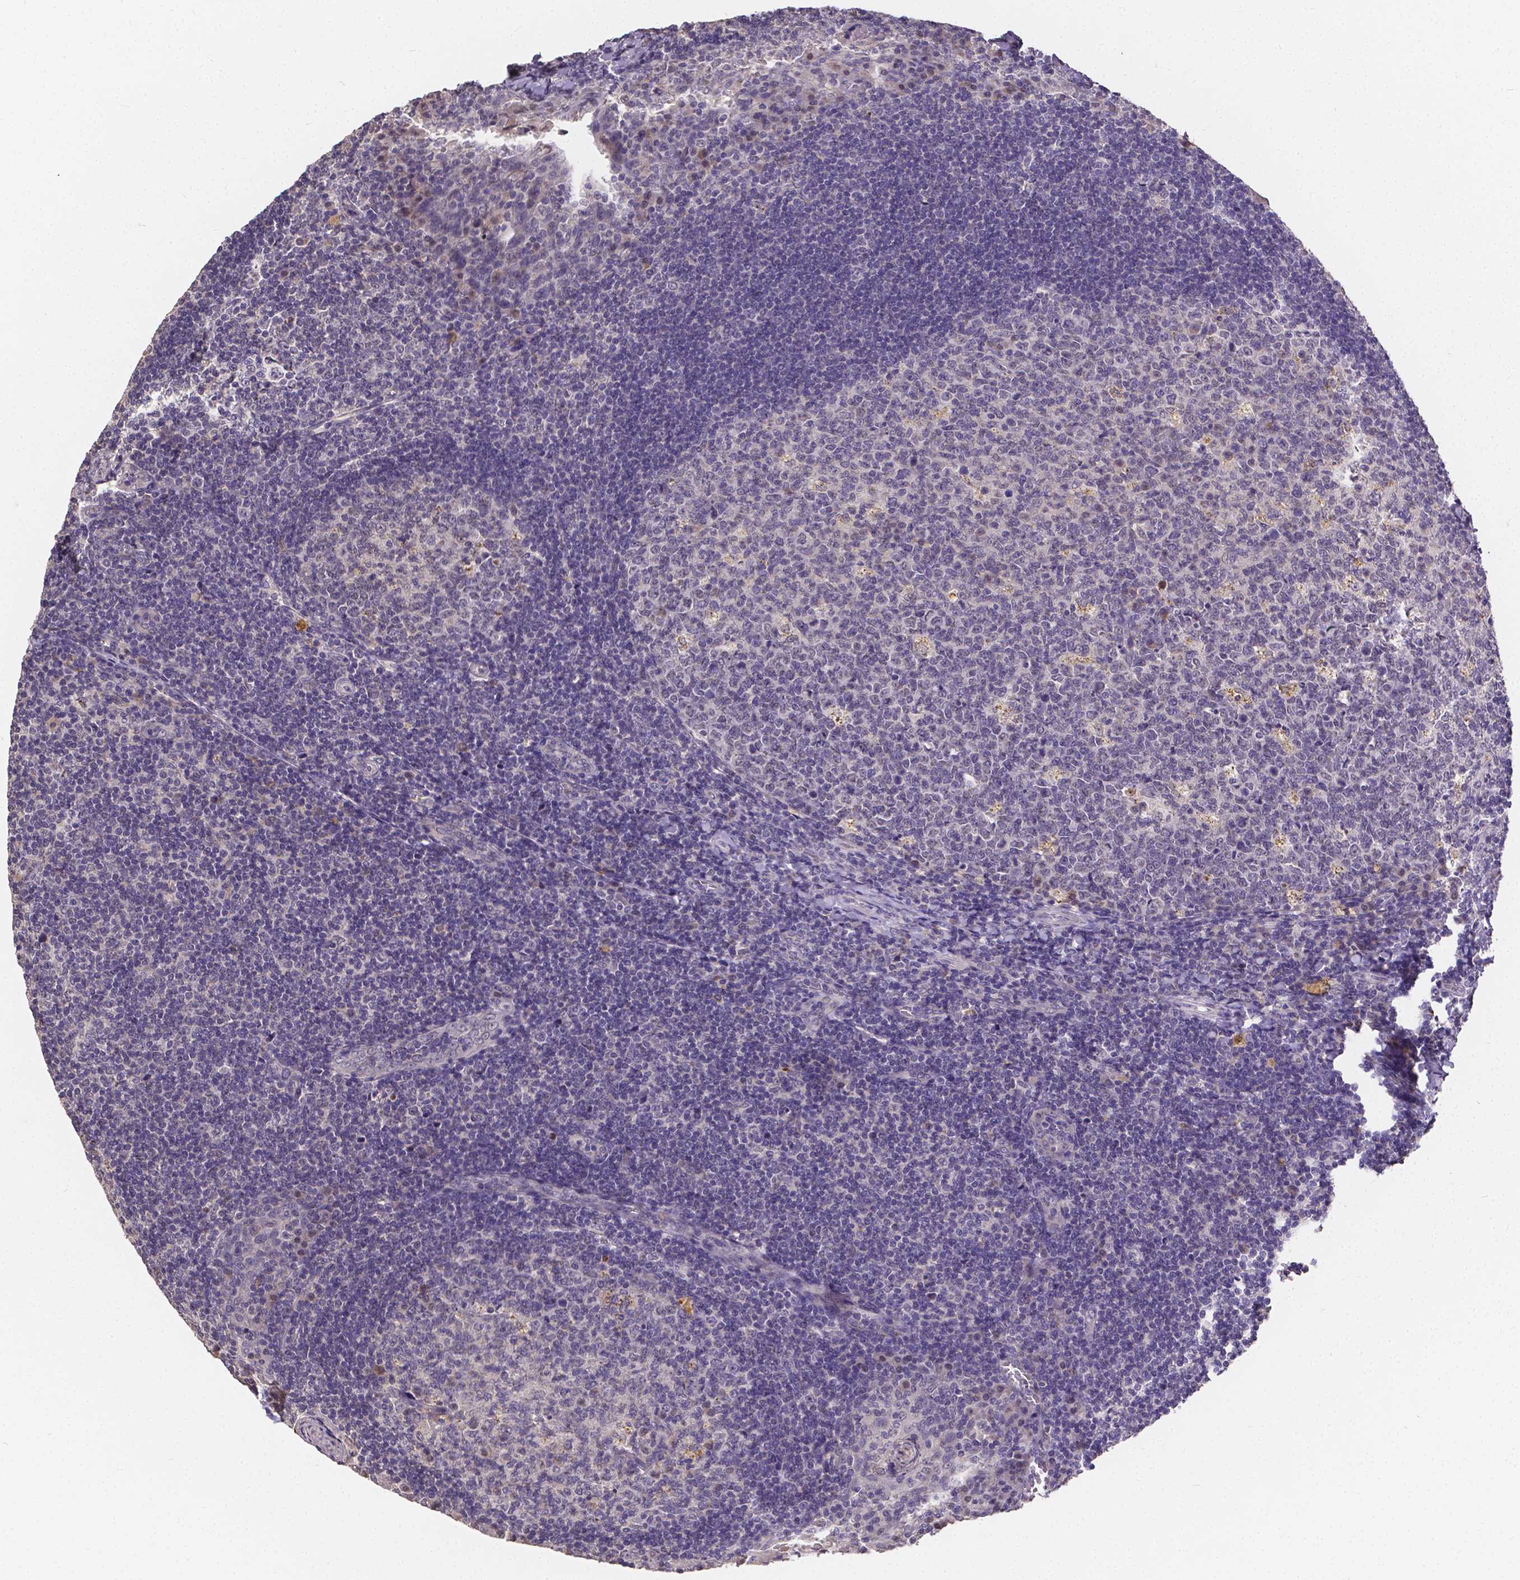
{"staining": {"intensity": "negative", "quantity": "none", "location": "none"}, "tissue": "tonsil", "cell_type": "Germinal center cells", "image_type": "normal", "snomed": [{"axis": "morphology", "description": "Normal tissue, NOS"}, {"axis": "topography", "description": "Tonsil"}], "caption": "There is no significant positivity in germinal center cells of tonsil. (Brightfield microscopy of DAB immunohistochemistry (IHC) at high magnification).", "gene": "CTNNA2", "patient": {"sex": "male", "age": 17}}